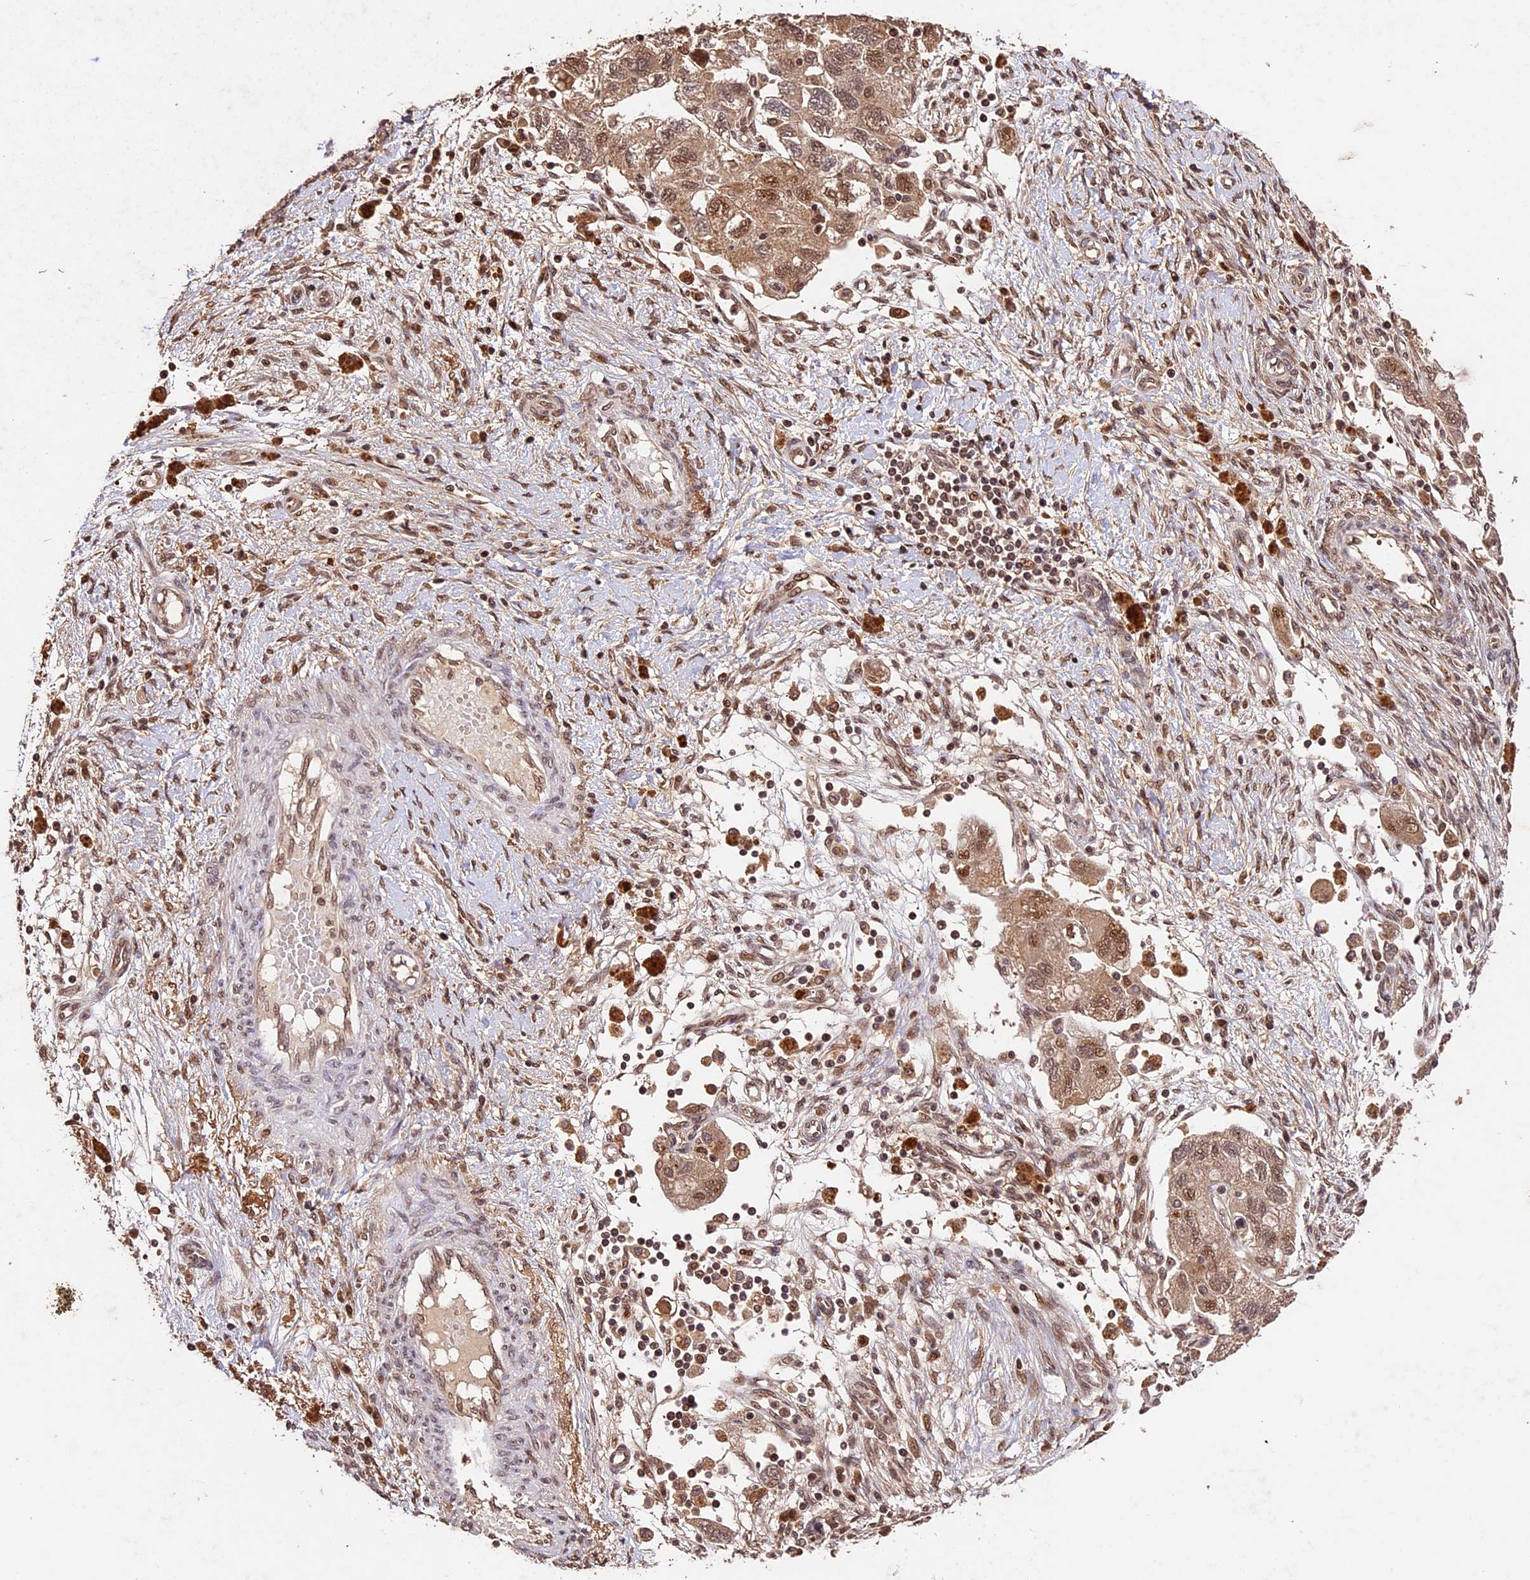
{"staining": {"intensity": "moderate", "quantity": ">75%", "location": "cytoplasmic/membranous,nuclear"}, "tissue": "ovarian cancer", "cell_type": "Tumor cells", "image_type": "cancer", "snomed": [{"axis": "morphology", "description": "Carcinoma, NOS"}, {"axis": "morphology", "description": "Cystadenocarcinoma, serous, NOS"}, {"axis": "topography", "description": "Ovary"}], "caption": "Immunohistochemical staining of ovarian serous cystadenocarcinoma displays moderate cytoplasmic/membranous and nuclear protein positivity in about >75% of tumor cells.", "gene": "CDKN2AIP", "patient": {"sex": "female", "age": 69}}